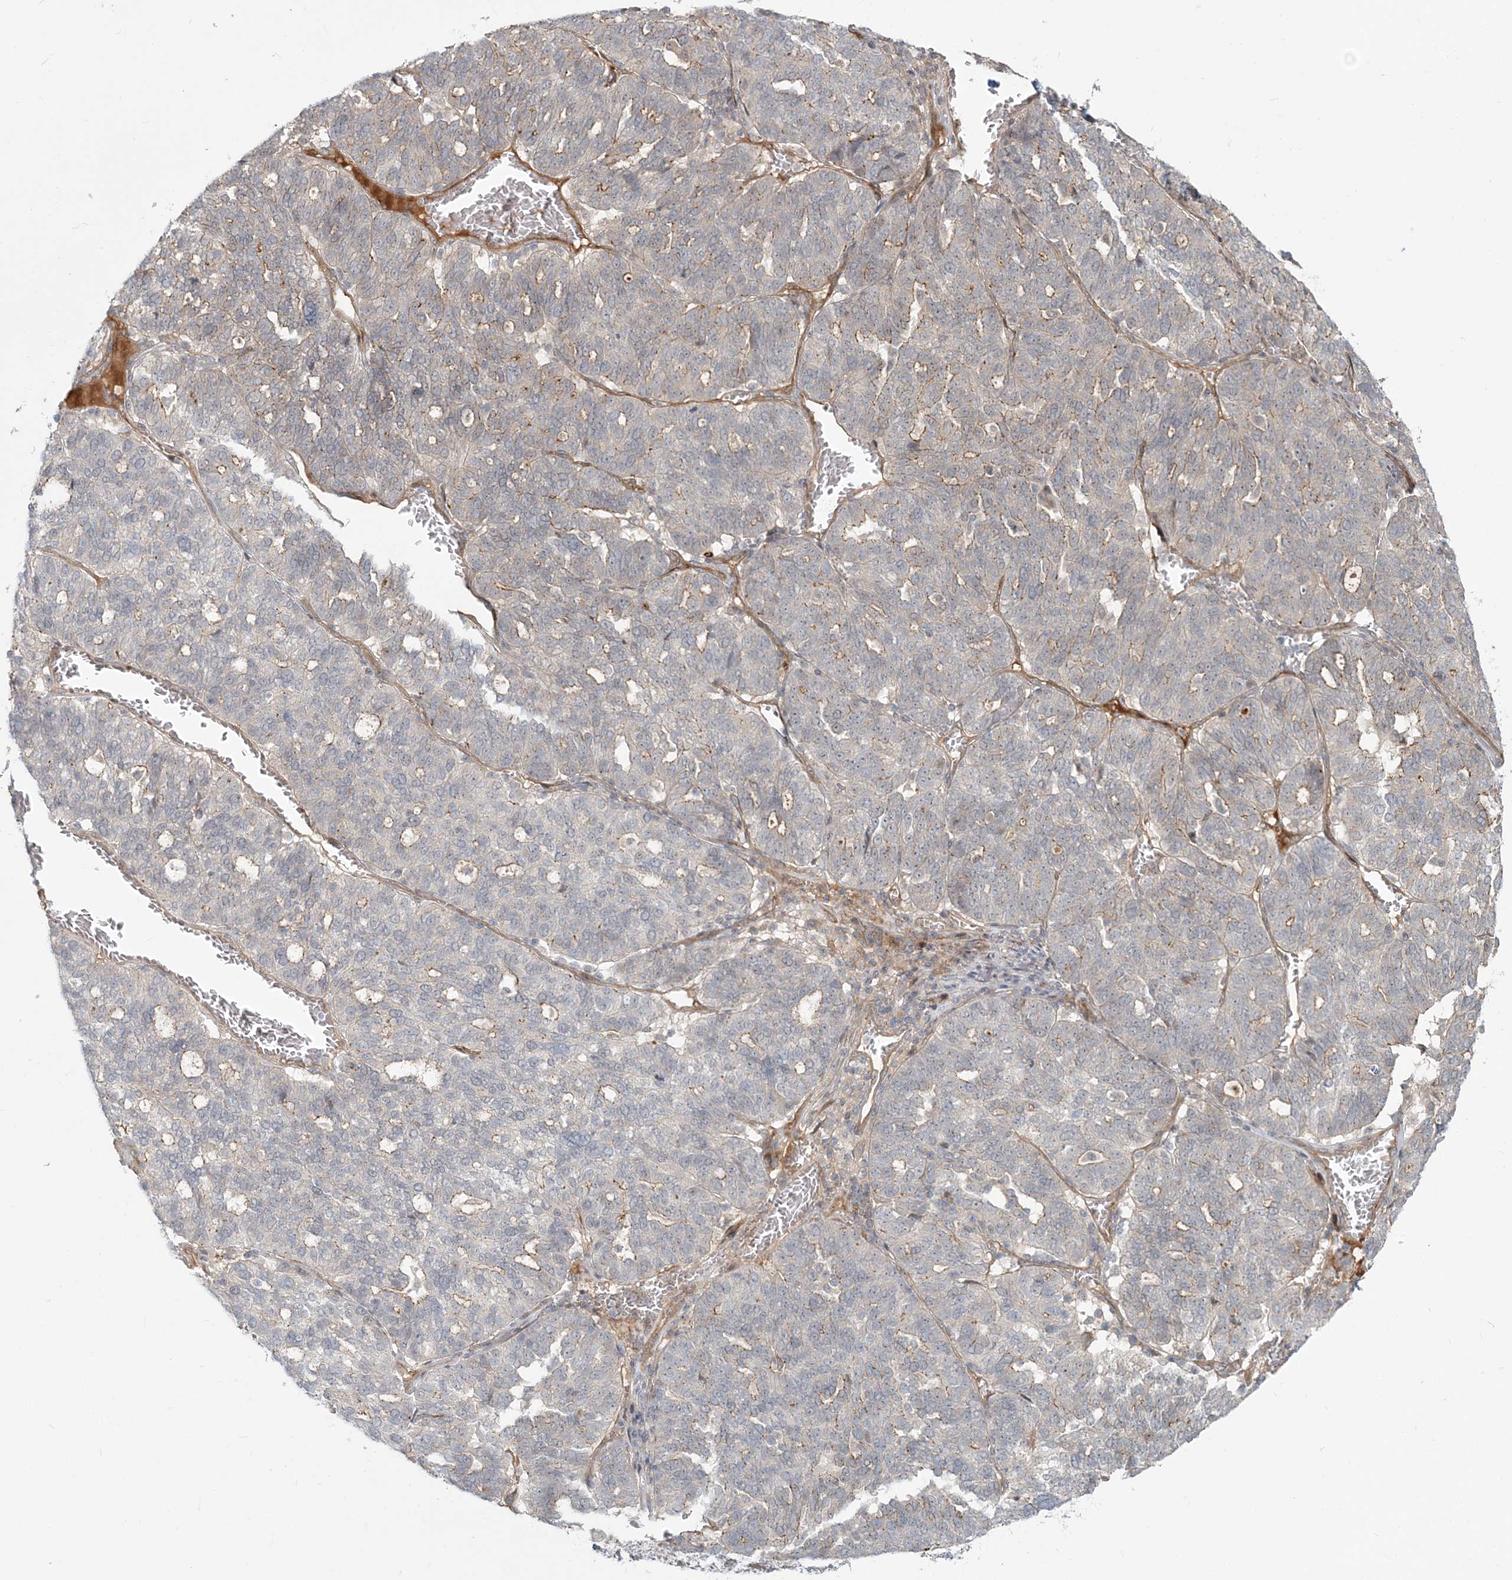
{"staining": {"intensity": "moderate", "quantity": "<25%", "location": "cytoplasmic/membranous"}, "tissue": "ovarian cancer", "cell_type": "Tumor cells", "image_type": "cancer", "snomed": [{"axis": "morphology", "description": "Cystadenocarcinoma, serous, NOS"}, {"axis": "topography", "description": "Ovary"}], "caption": "Moderate cytoplasmic/membranous expression is appreciated in about <25% of tumor cells in ovarian serous cystadenocarcinoma.", "gene": "SH3PXD2A", "patient": {"sex": "female", "age": 59}}